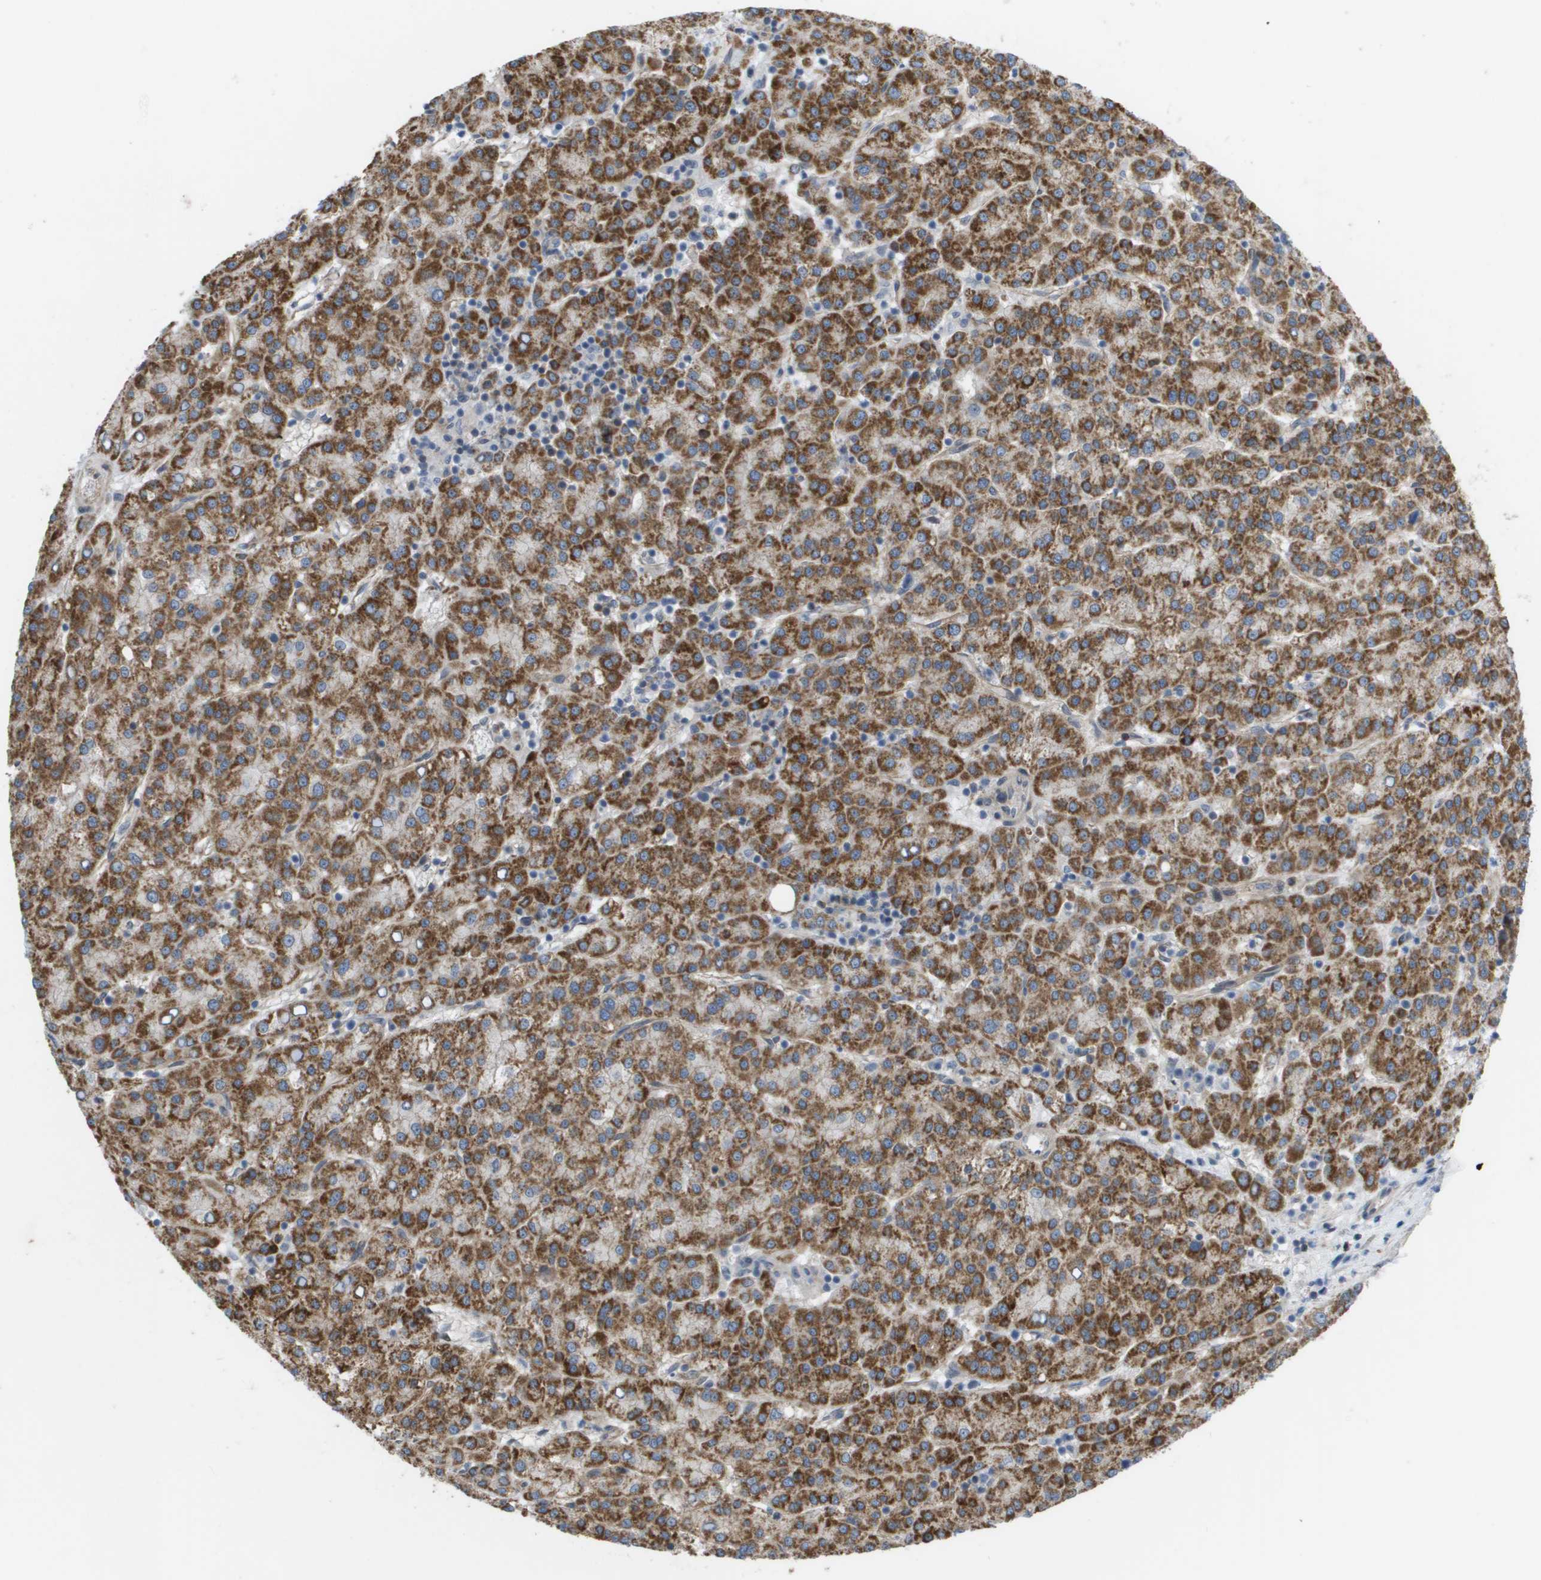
{"staining": {"intensity": "strong", "quantity": ">75%", "location": "cytoplasmic/membranous"}, "tissue": "liver cancer", "cell_type": "Tumor cells", "image_type": "cancer", "snomed": [{"axis": "morphology", "description": "Carcinoma, Hepatocellular, NOS"}, {"axis": "topography", "description": "Liver"}], "caption": "The photomicrograph exhibits immunohistochemical staining of hepatocellular carcinoma (liver). There is strong cytoplasmic/membranous staining is appreciated in approximately >75% of tumor cells. Using DAB (brown) and hematoxylin (blue) stains, captured at high magnification using brightfield microscopy.", "gene": "MTARC2", "patient": {"sex": "female", "age": 58}}